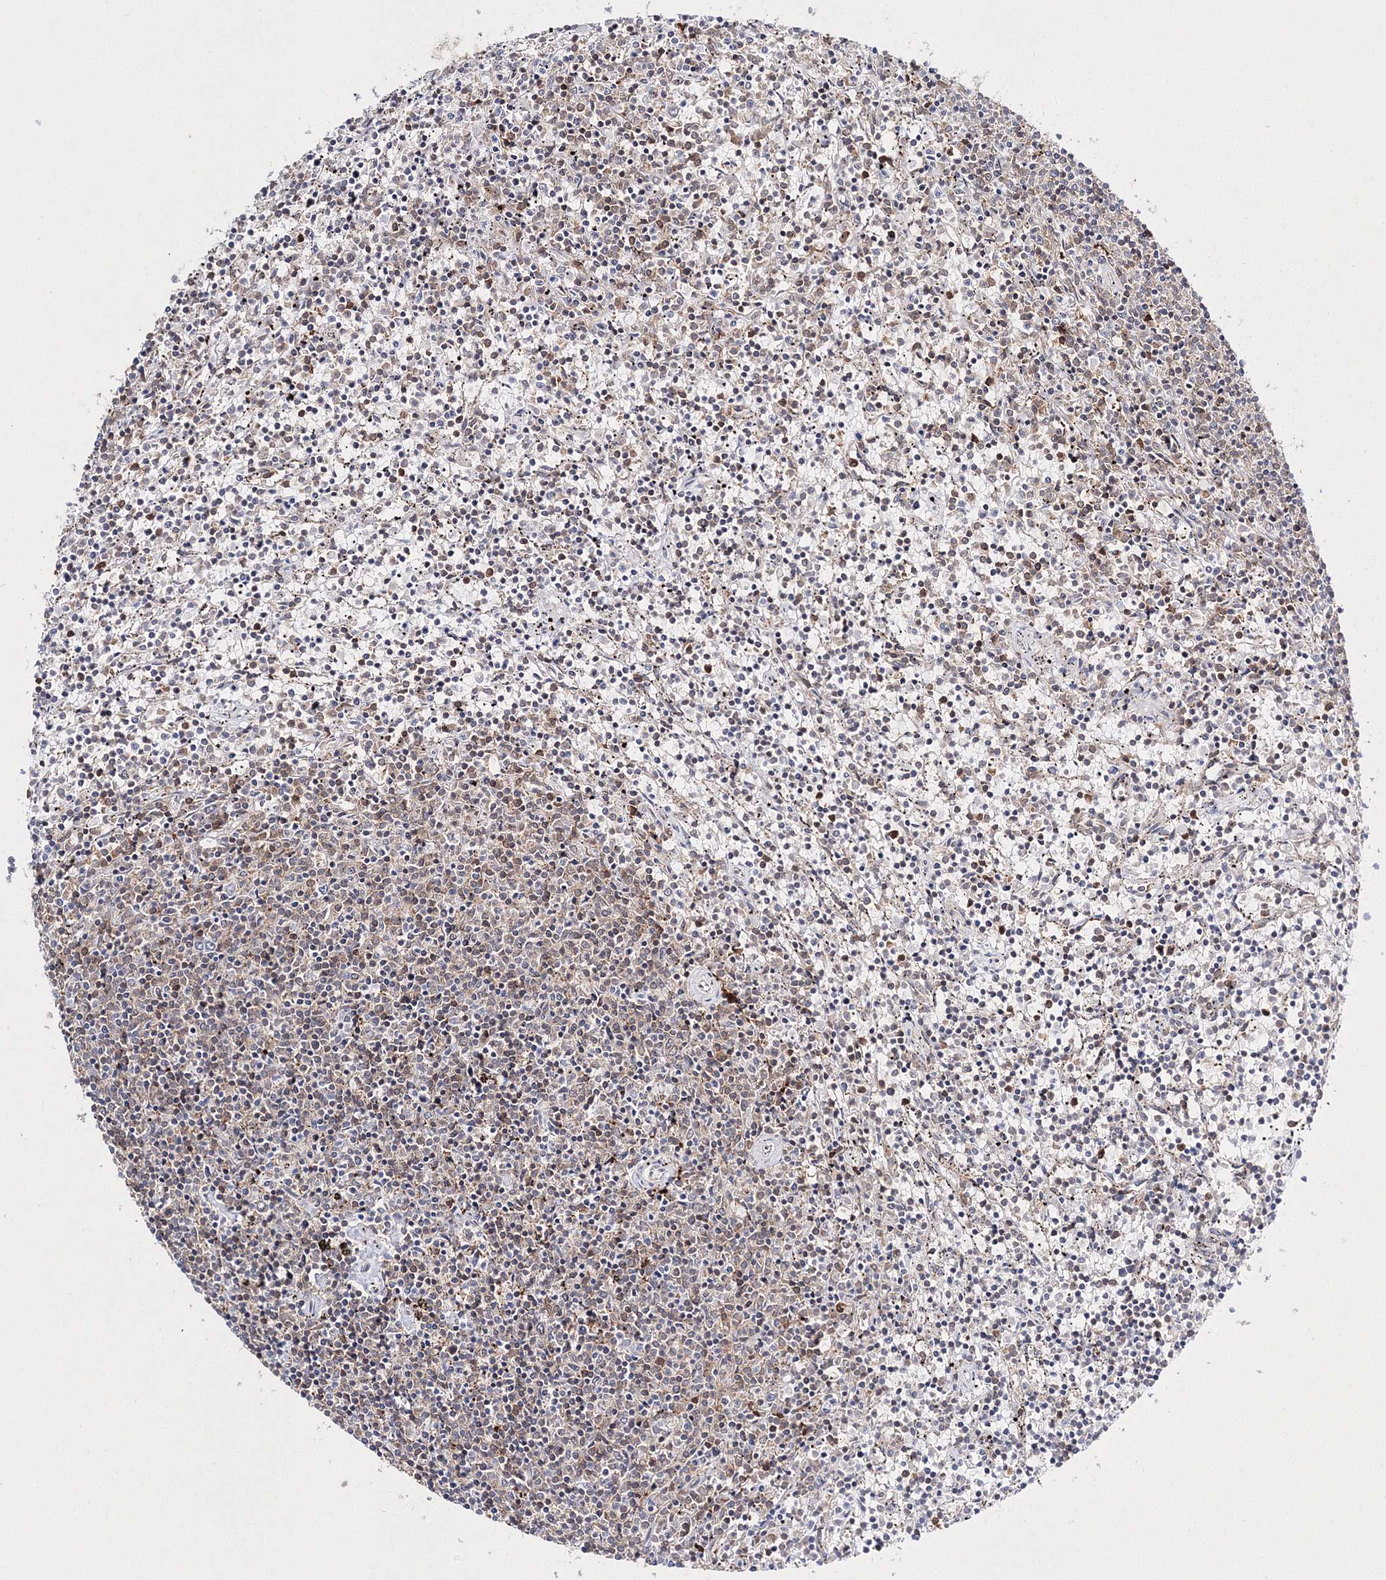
{"staining": {"intensity": "weak", "quantity": "<25%", "location": "cytoplasmic/membranous"}, "tissue": "lymphoma", "cell_type": "Tumor cells", "image_type": "cancer", "snomed": [{"axis": "morphology", "description": "Malignant lymphoma, non-Hodgkin's type, Low grade"}, {"axis": "topography", "description": "Spleen"}], "caption": "Immunohistochemistry (IHC) photomicrograph of neoplastic tissue: human low-grade malignant lymphoma, non-Hodgkin's type stained with DAB exhibits no significant protein staining in tumor cells.", "gene": "ARCN1", "patient": {"sex": "female", "age": 50}}